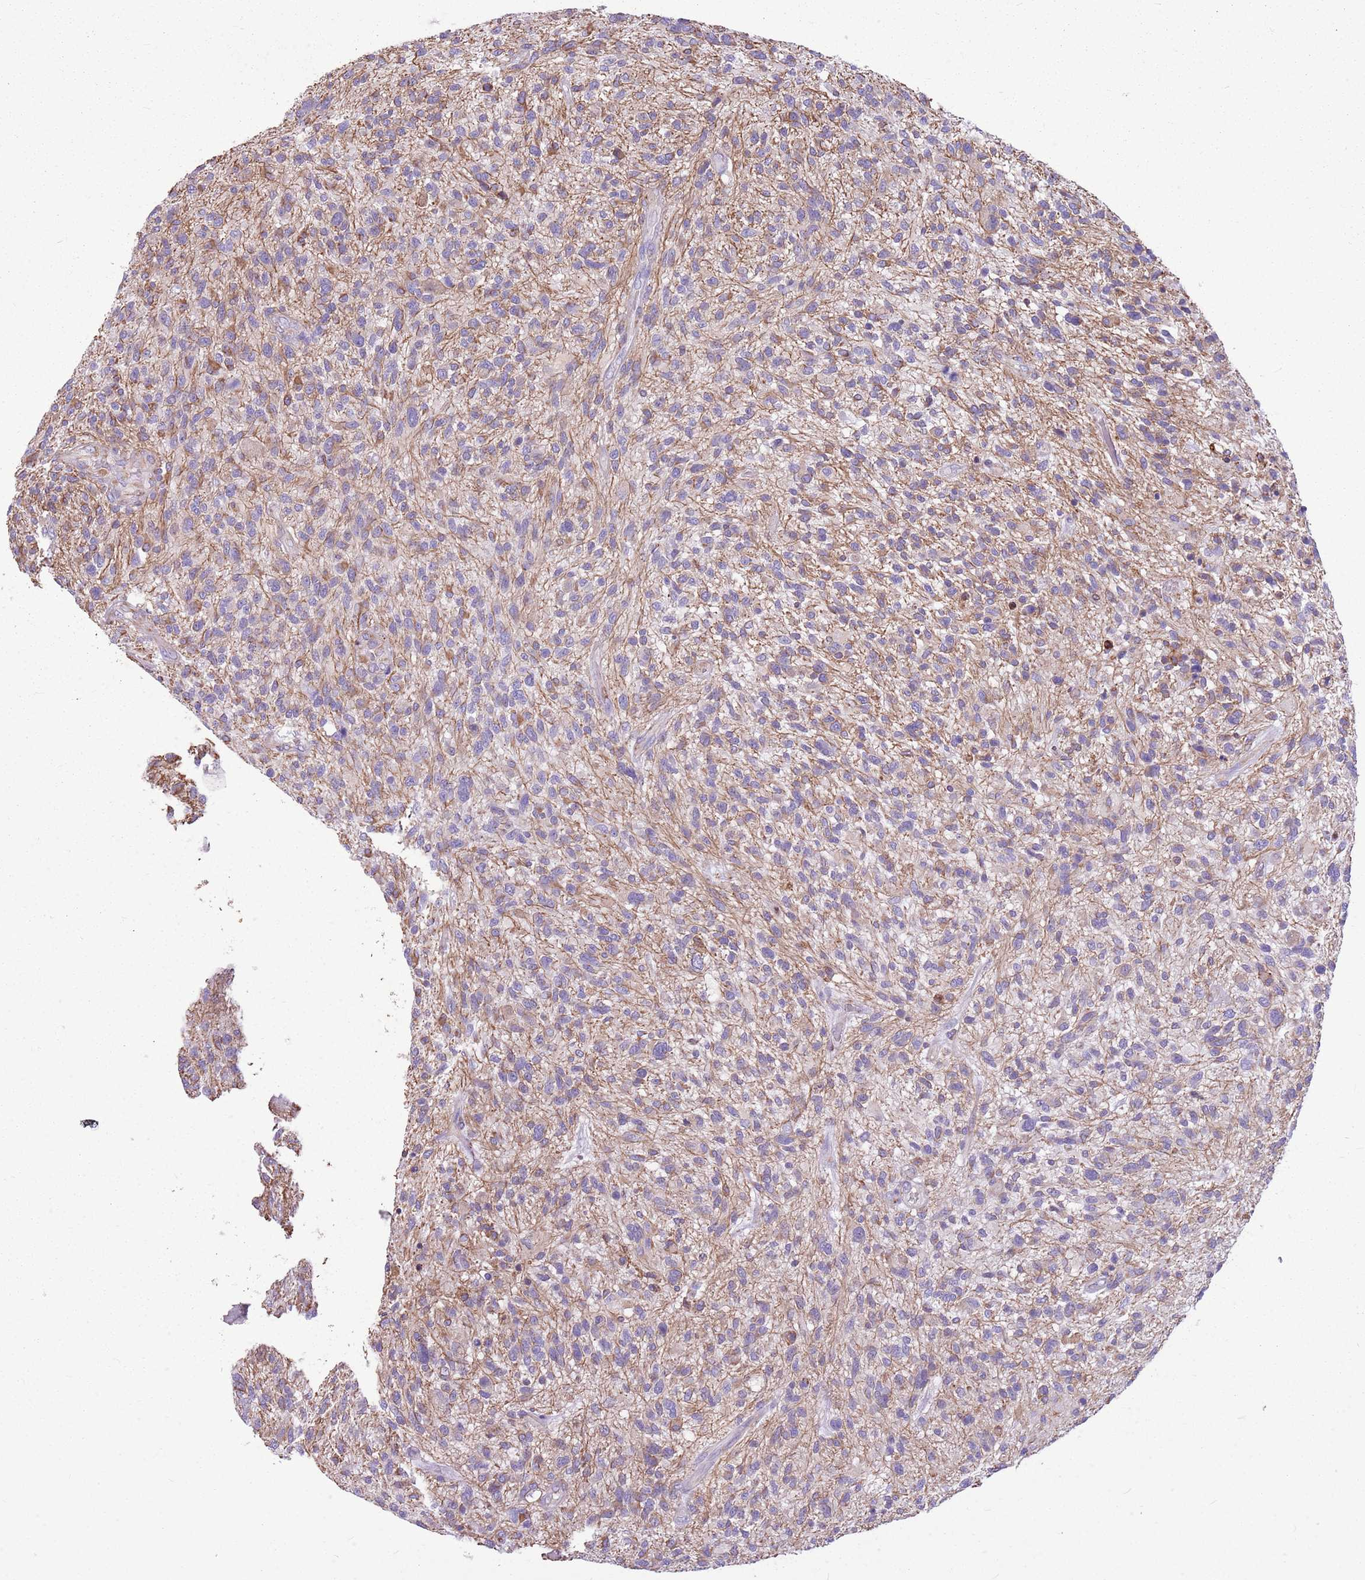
{"staining": {"intensity": "weak", "quantity": "25%-75%", "location": "cytoplasmic/membranous"}, "tissue": "glioma", "cell_type": "Tumor cells", "image_type": "cancer", "snomed": [{"axis": "morphology", "description": "Glioma, malignant, High grade"}, {"axis": "topography", "description": "Brain"}], "caption": "Glioma stained with a protein marker demonstrates weak staining in tumor cells.", "gene": "KCTD19", "patient": {"sex": "male", "age": 47}}